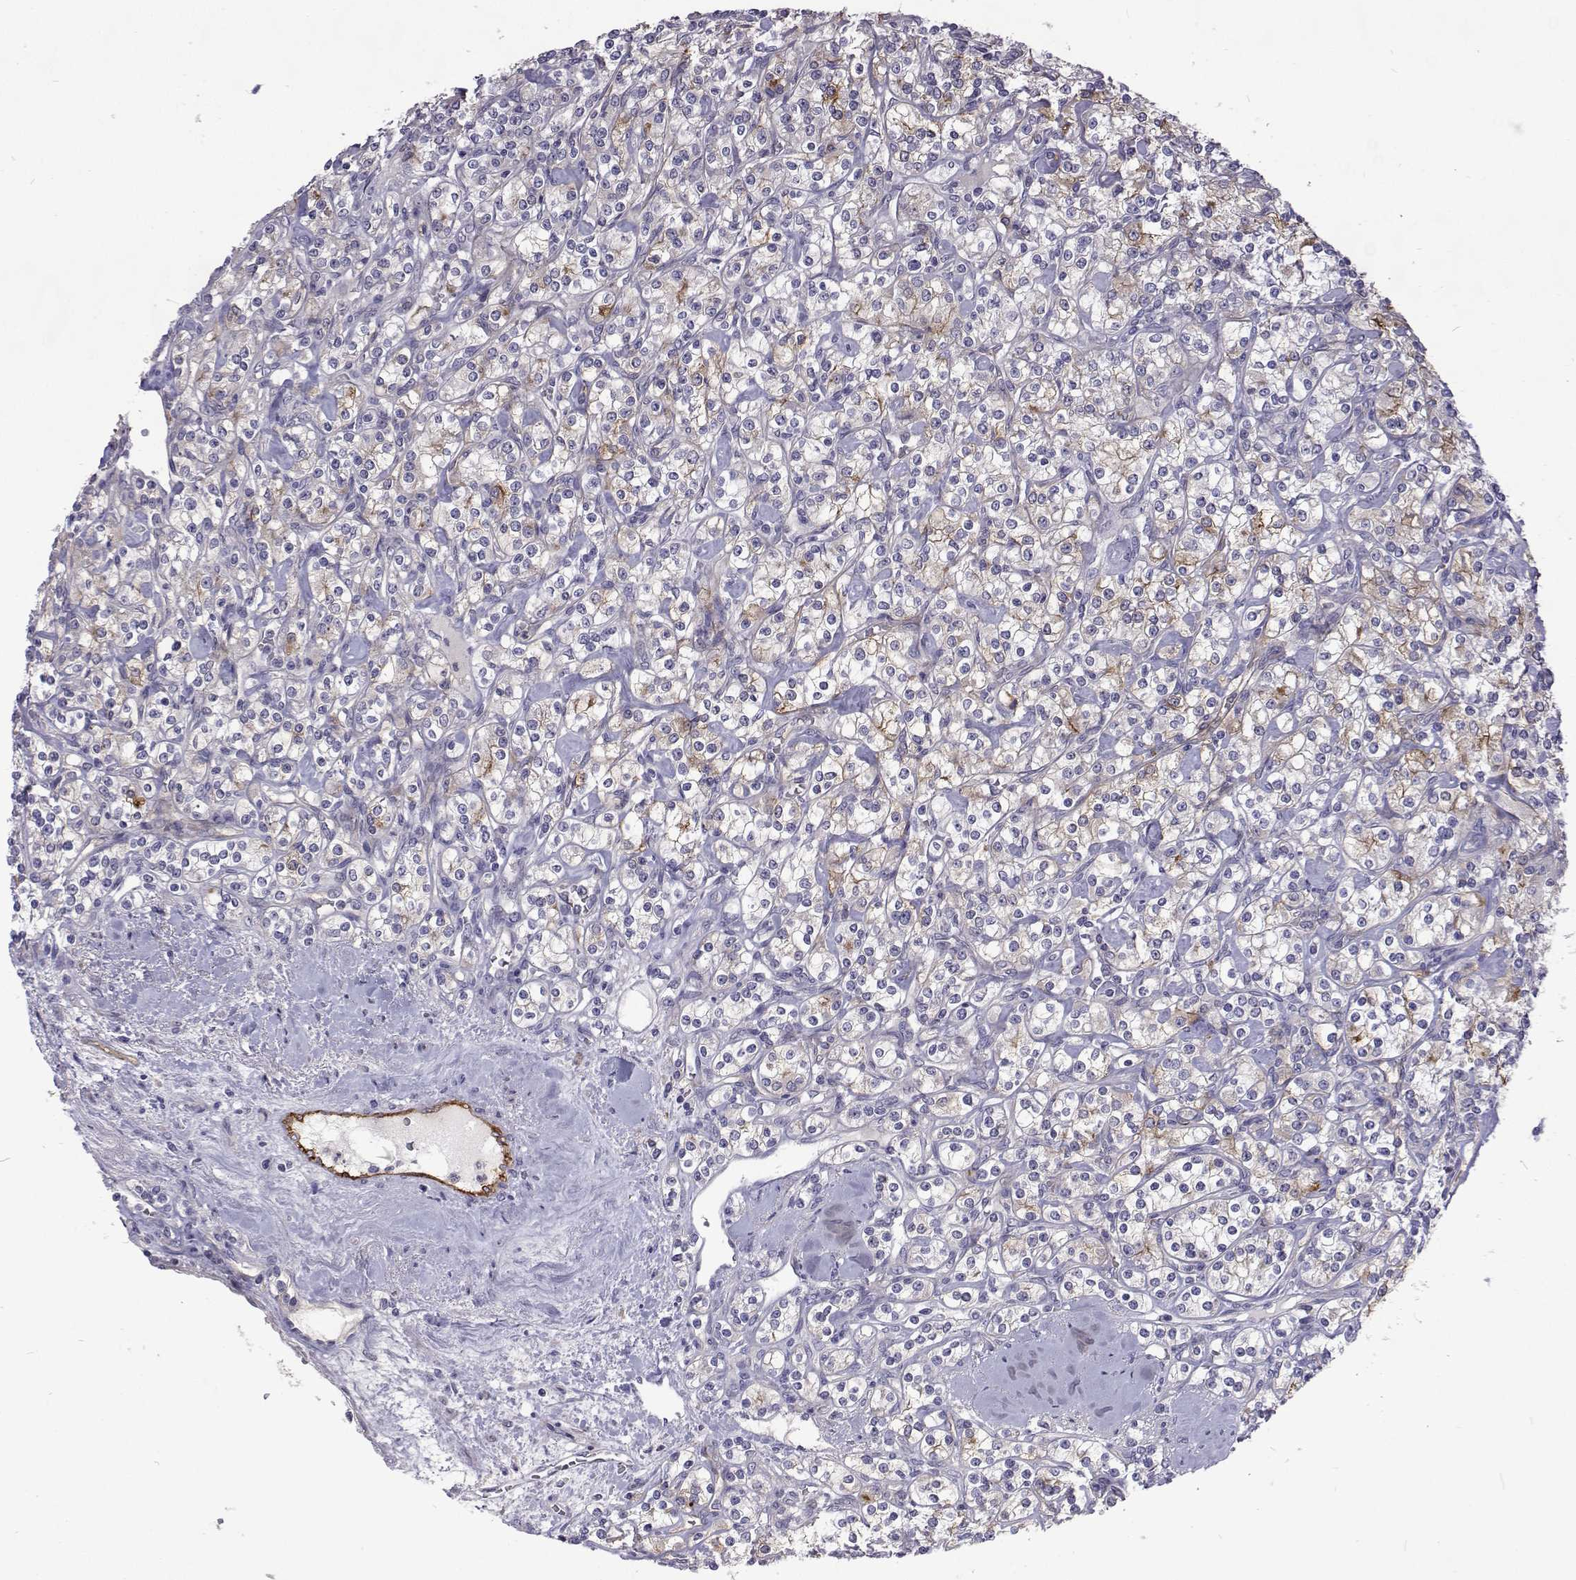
{"staining": {"intensity": "moderate", "quantity": "<25%", "location": "cytoplasmic/membranous"}, "tissue": "renal cancer", "cell_type": "Tumor cells", "image_type": "cancer", "snomed": [{"axis": "morphology", "description": "Adenocarcinoma, NOS"}, {"axis": "topography", "description": "Kidney"}], "caption": "A micrograph showing moderate cytoplasmic/membranous positivity in about <25% of tumor cells in renal cancer, as visualized by brown immunohistochemical staining.", "gene": "NPR3", "patient": {"sex": "male", "age": 77}}